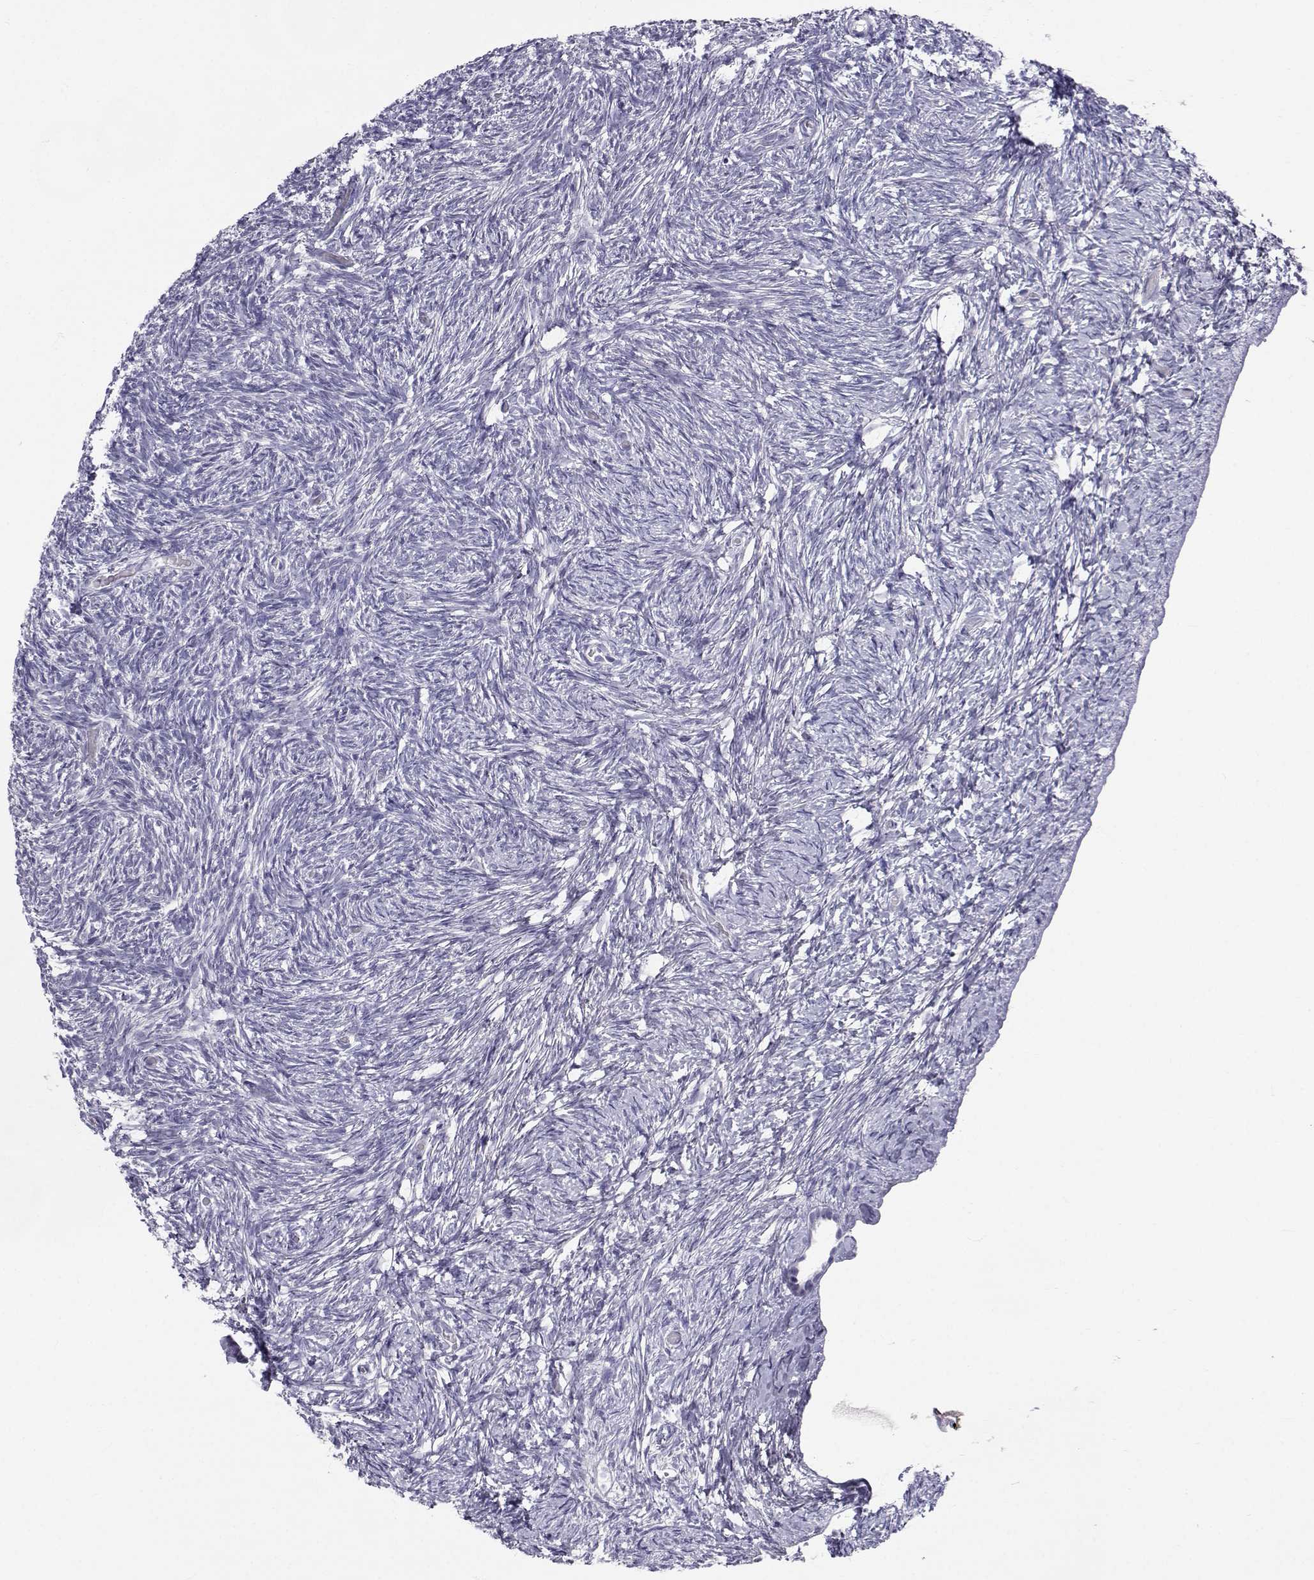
{"staining": {"intensity": "negative", "quantity": "none", "location": "none"}, "tissue": "ovary", "cell_type": "Ovarian stroma cells", "image_type": "normal", "snomed": [{"axis": "morphology", "description": "Normal tissue, NOS"}, {"axis": "topography", "description": "Ovary"}], "caption": "The immunohistochemistry (IHC) micrograph has no significant staining in ovarian stroma cells of ovary.", "gene": "SLC6A3", "patient": {"sex": "female", "age": 39}}